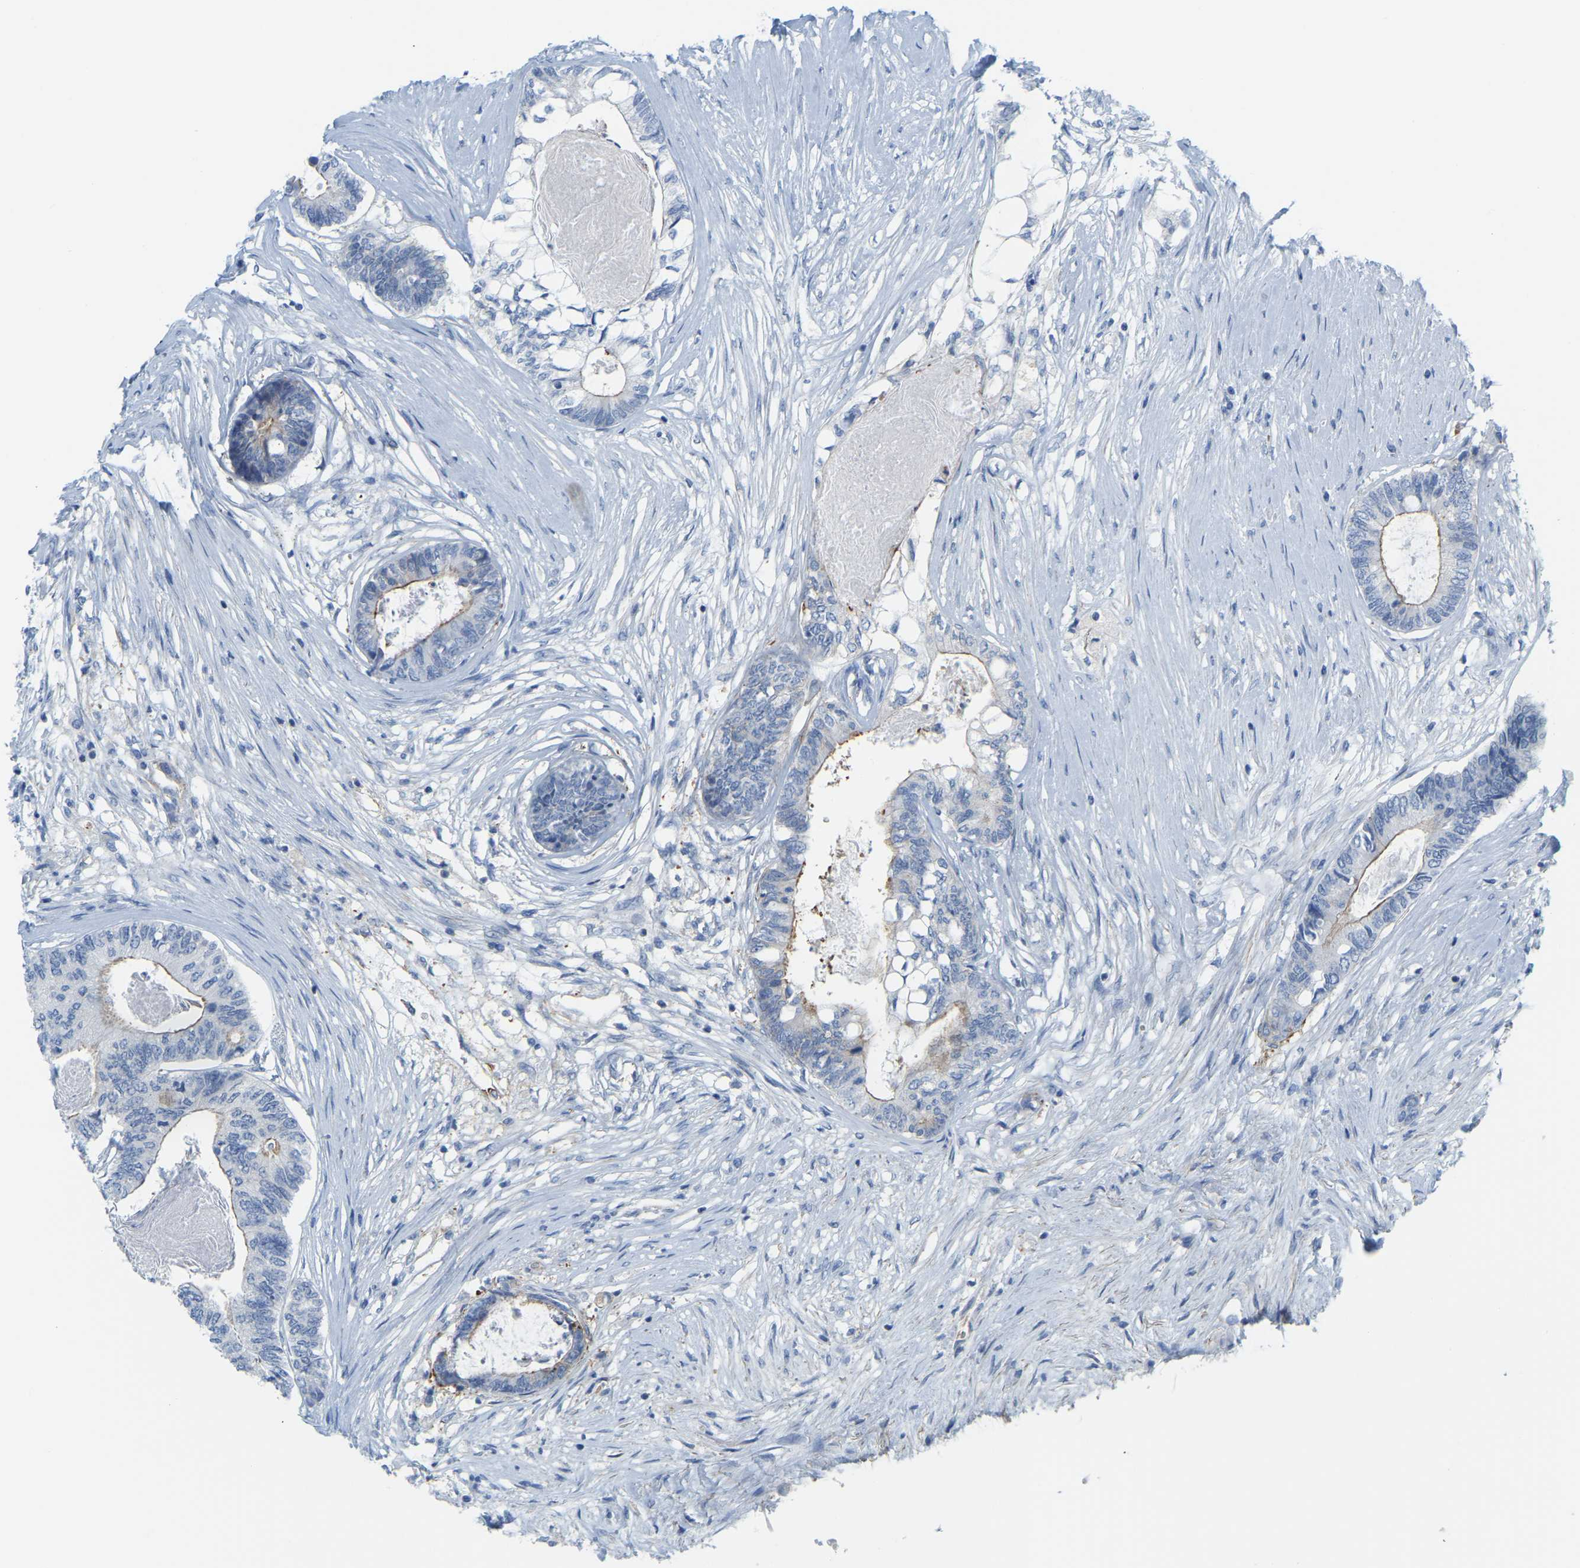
{"staining": {"intensity": "weak", "quantity": "<25%", "location": "cytoplasmic/membranous"}, "tissue": "colorectal cancer", "cell_type": "Tumor cells", "image_type": "cancer", "snomed": [{"axis": "morphology", "description": "Adenocarcinoma, NOS"}, {"axis": "topography", "description": "Rectum"}], "caption": "Colorectal cancer (adenocarcinoma) was stained to show a protein in brown. There is no significant staining in tumor cells.", "gene": "MYL3", "patient": {"sex": "male", "age": 63}}